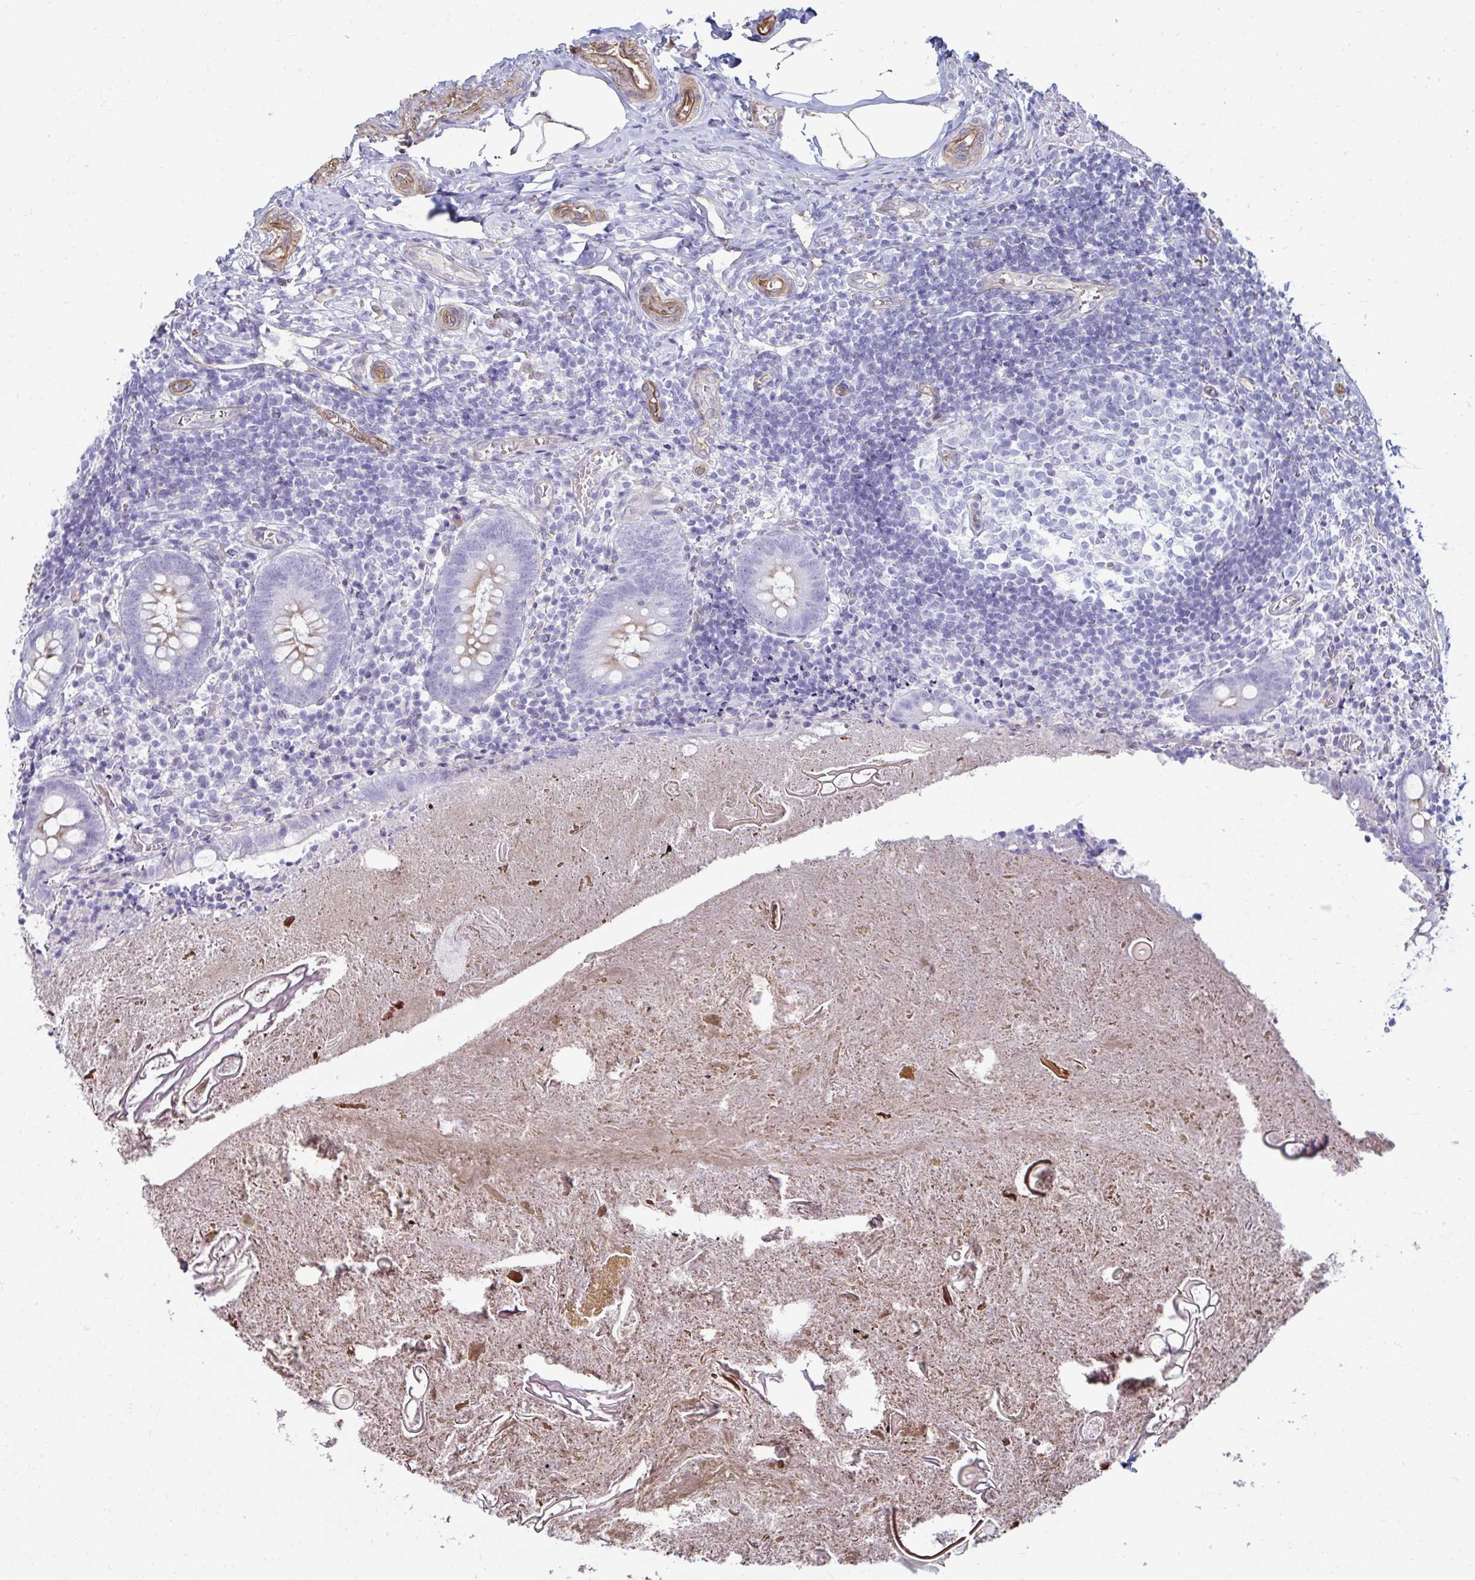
{"staining": {"intensity": "strong", "quantity": "<25%", "location": "cytoplasmic/membranous"}, "tissue": "appendix", "cell_type": "Glandular cells", "image_type": "normal", "snomed": [{"axis": "morphology", "description": "Normal tissue, NOS"}, {"axis": "topography", "description": "Appendix"}], "caption": "Immunohistochemistry (IHC) (DAB) staining of benign human appendix displays strong cytoplasmic/membranous protein expression in about <25% of glandular cells.", "gene": "UBL3", "patient": {"sex": "female", "age": 17}}